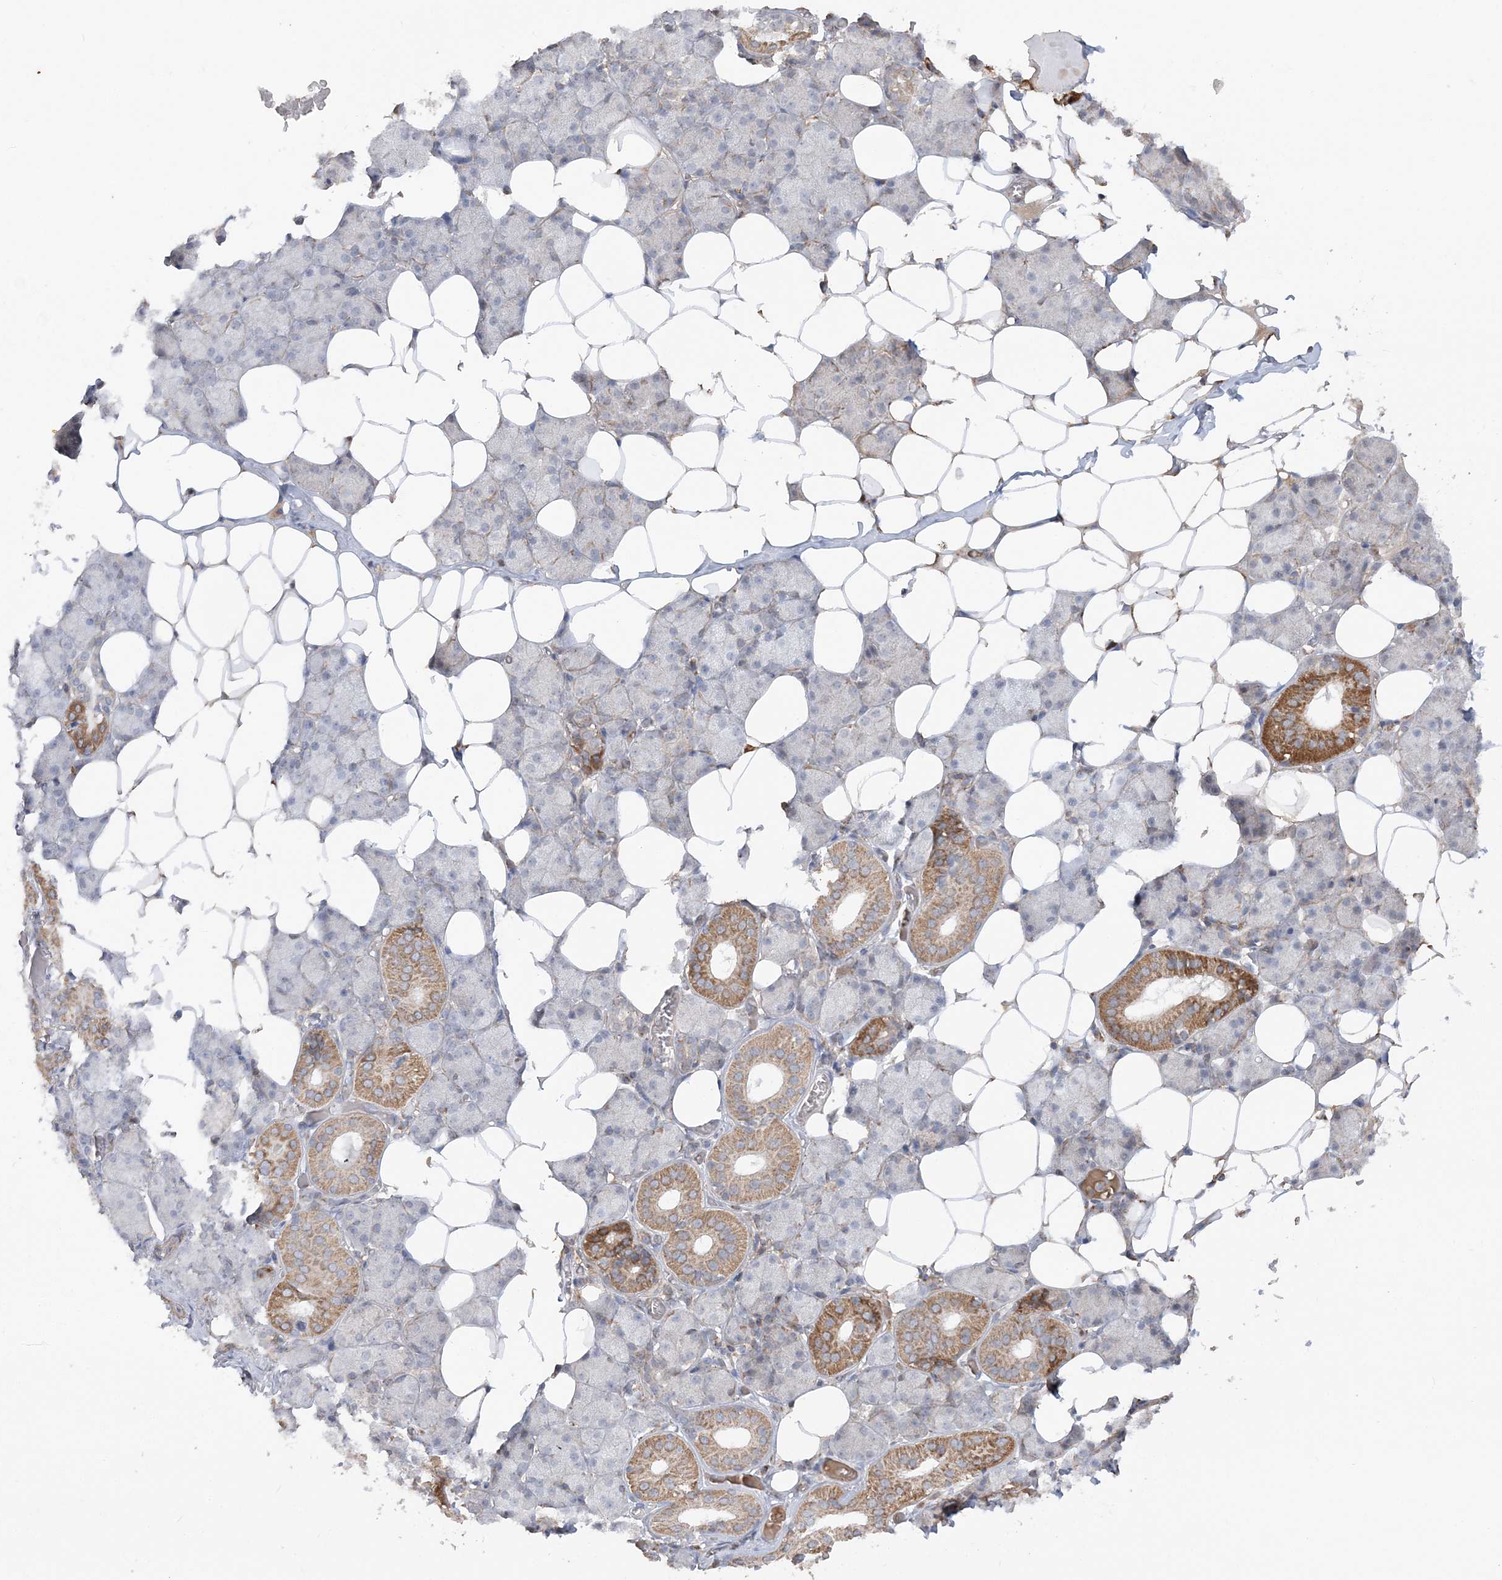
{"staining": {"intensity": "moderate", "quantity": "<25%", "location": "cytoplasmic/membranous"}, "tissue": "salivary gland", "cell_type": "Glandular cells", "image_type": "normal", "snomed": [{"axis": "morphology", "description": "Normal tissue, NOS"}, {"axis": "topography", "description": "Salivary gland"}], "caption": "This histopathology image shows IHC staining of normal human salivary gland, with low moderate cytoplasmic/membranous staining in about <25% of glandular cells.", "gene": "SCLT1", "patient": {"sex": "female", "age": 33}}